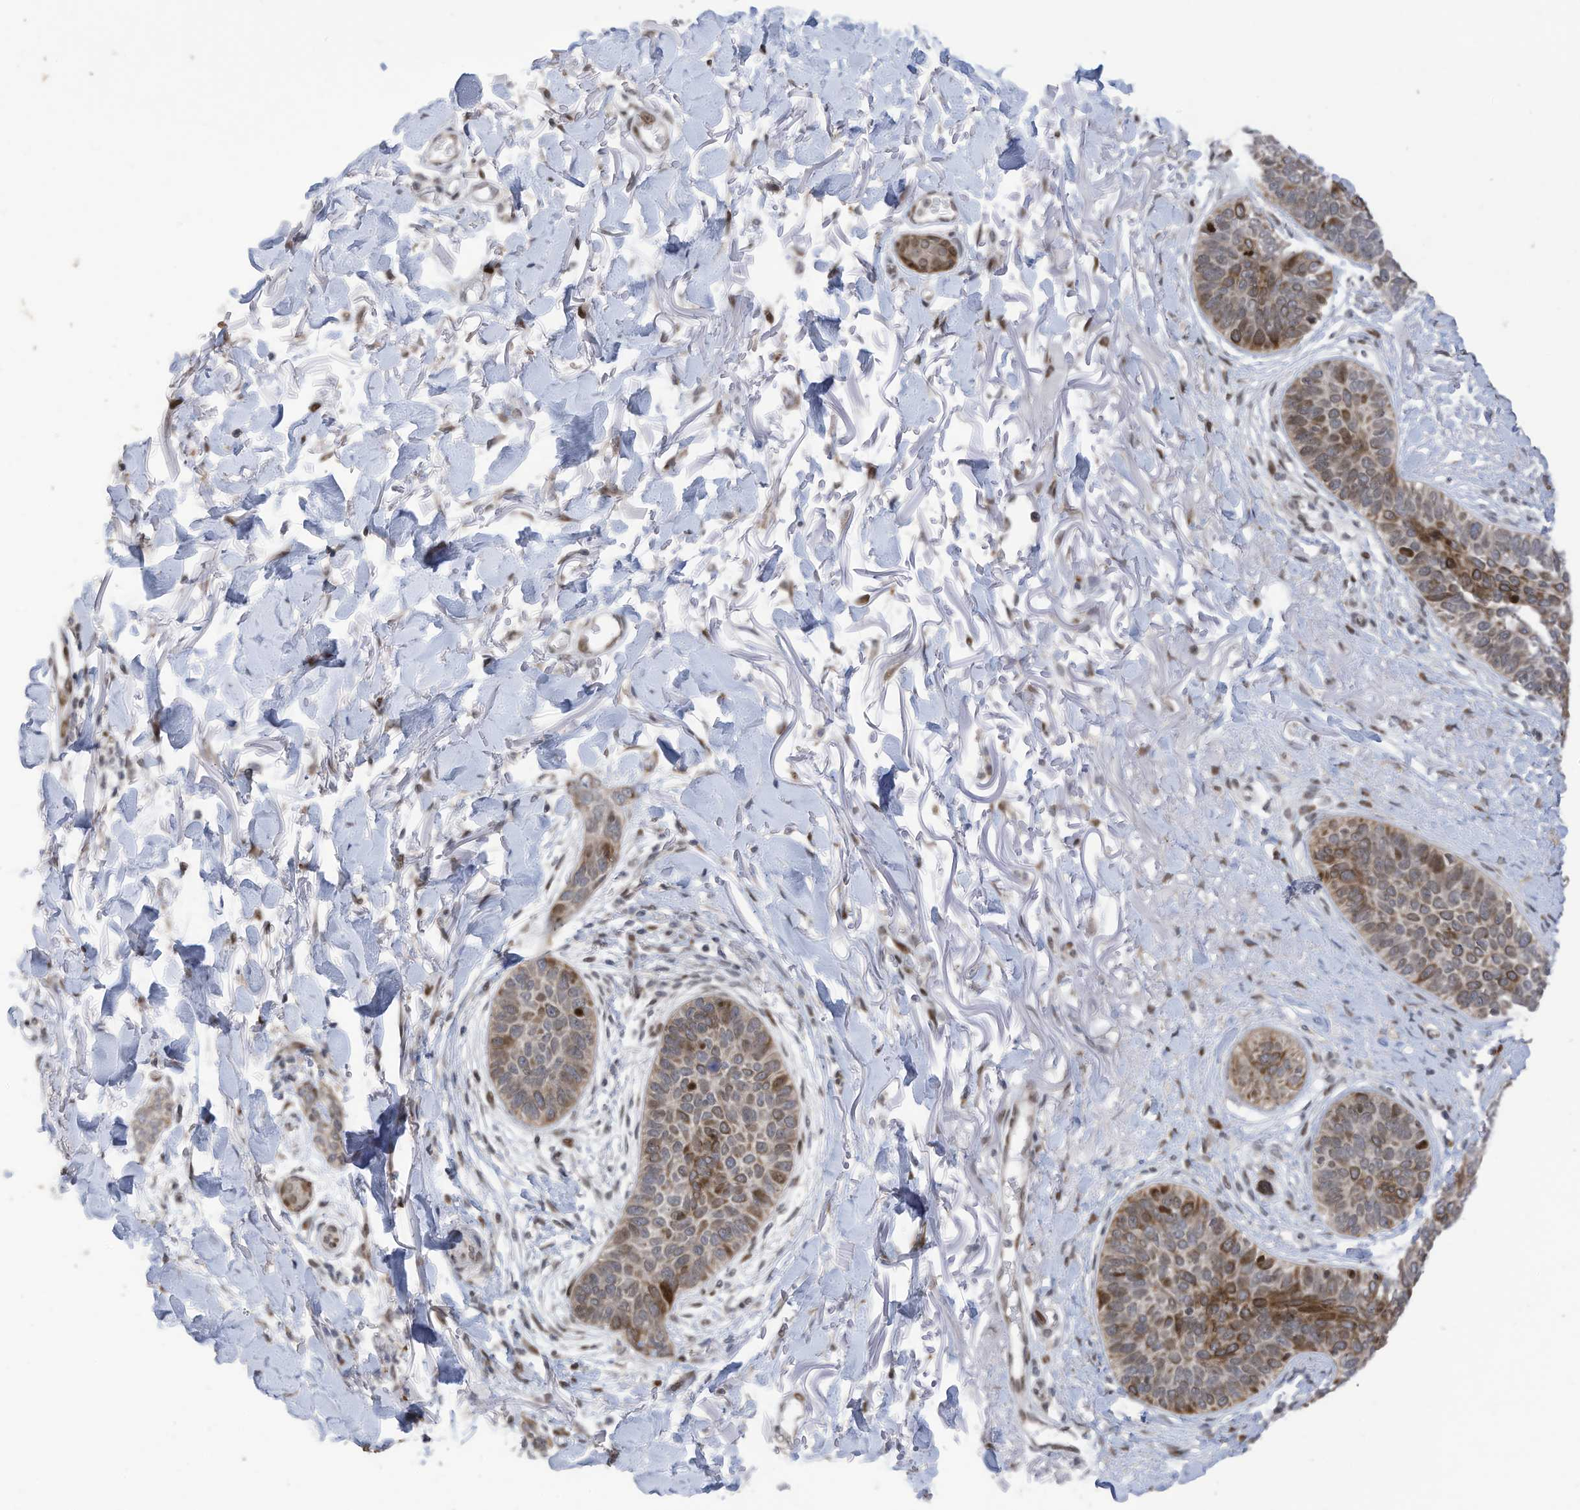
{"staining": {"intensity": "moderate", "quantity": "25%-75%", "location": "cytoplasmic/membranous,nuclear"}, "tissue": "skin cancer", "cell_type": "Tumor cells", "image_type": "cancer", "snomed": [{"axis": "morphology", "description": "Basal cell carcinoma"}, {"axis": "topography", "description": "Skin"}], "caption": "Human skin basal cell carcinoma stained for a protein (brown) shows moderate cytoplasmic/membranous and nuclear positive expression in approximately 25%-75% of tumor cells.", "gene": "RABL3", "patient": {"sex": "male", "age": 85}}